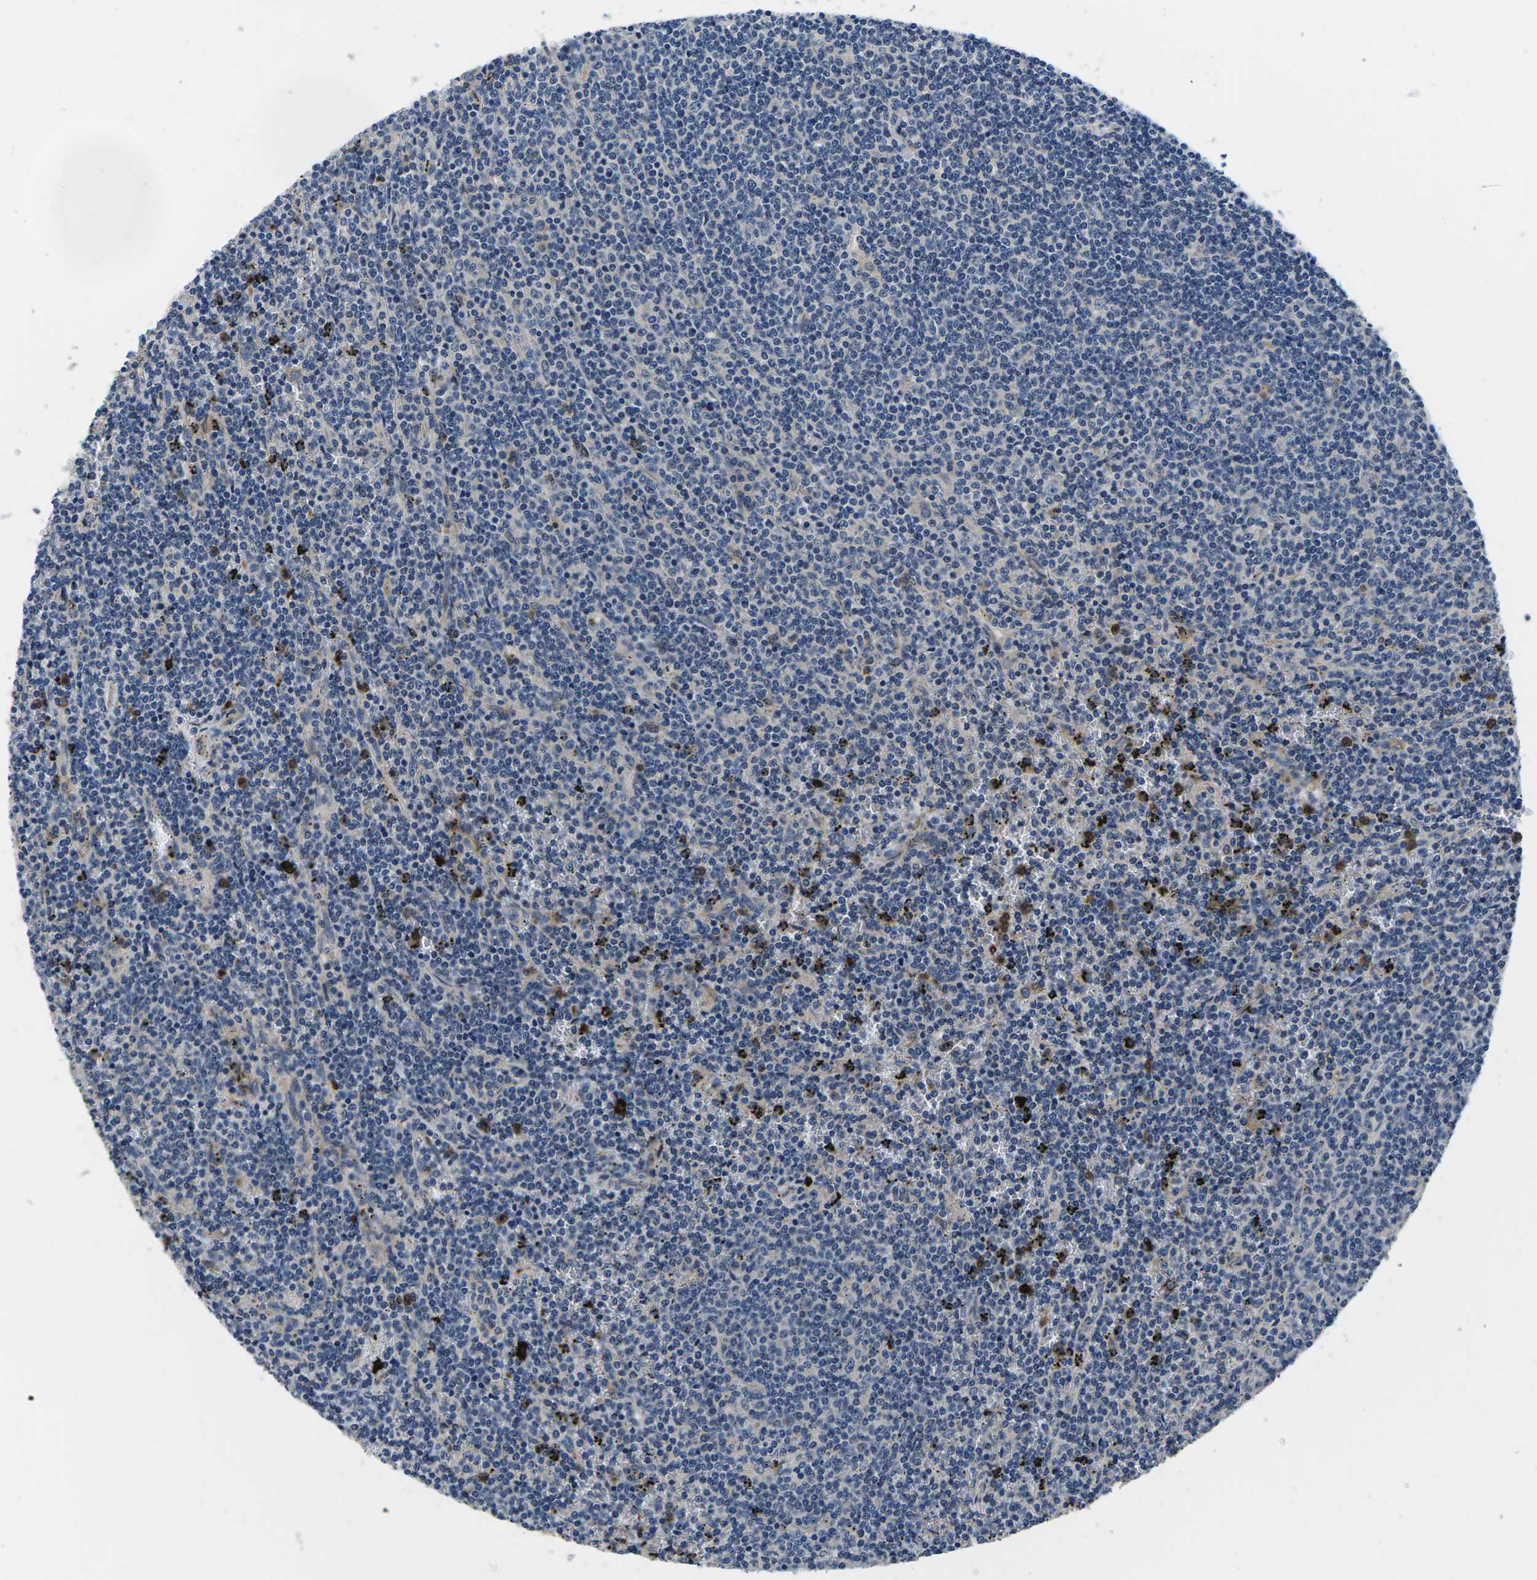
{"staining": {"intensity": "negative", "quantity": "none", "location": "none"}, "tissue": "lymphoma", "cell_type": "Tumor cells", "image_type": "cancer", "snomed": [{"axis": "morphology", "description": "Malignant lymphoma, non-Hodgkin's type, Low grade"}, {"axis": "topography", "description": "Spleen"}], "caption": "Immunohistochemistry (IHC) of malignant lymphoma, non-Hodgkin's type (low-grade) demonstrates no staining in tumor cells.", "gene": "PLCE1", "patient": {"sex": "female", "age": 50}}